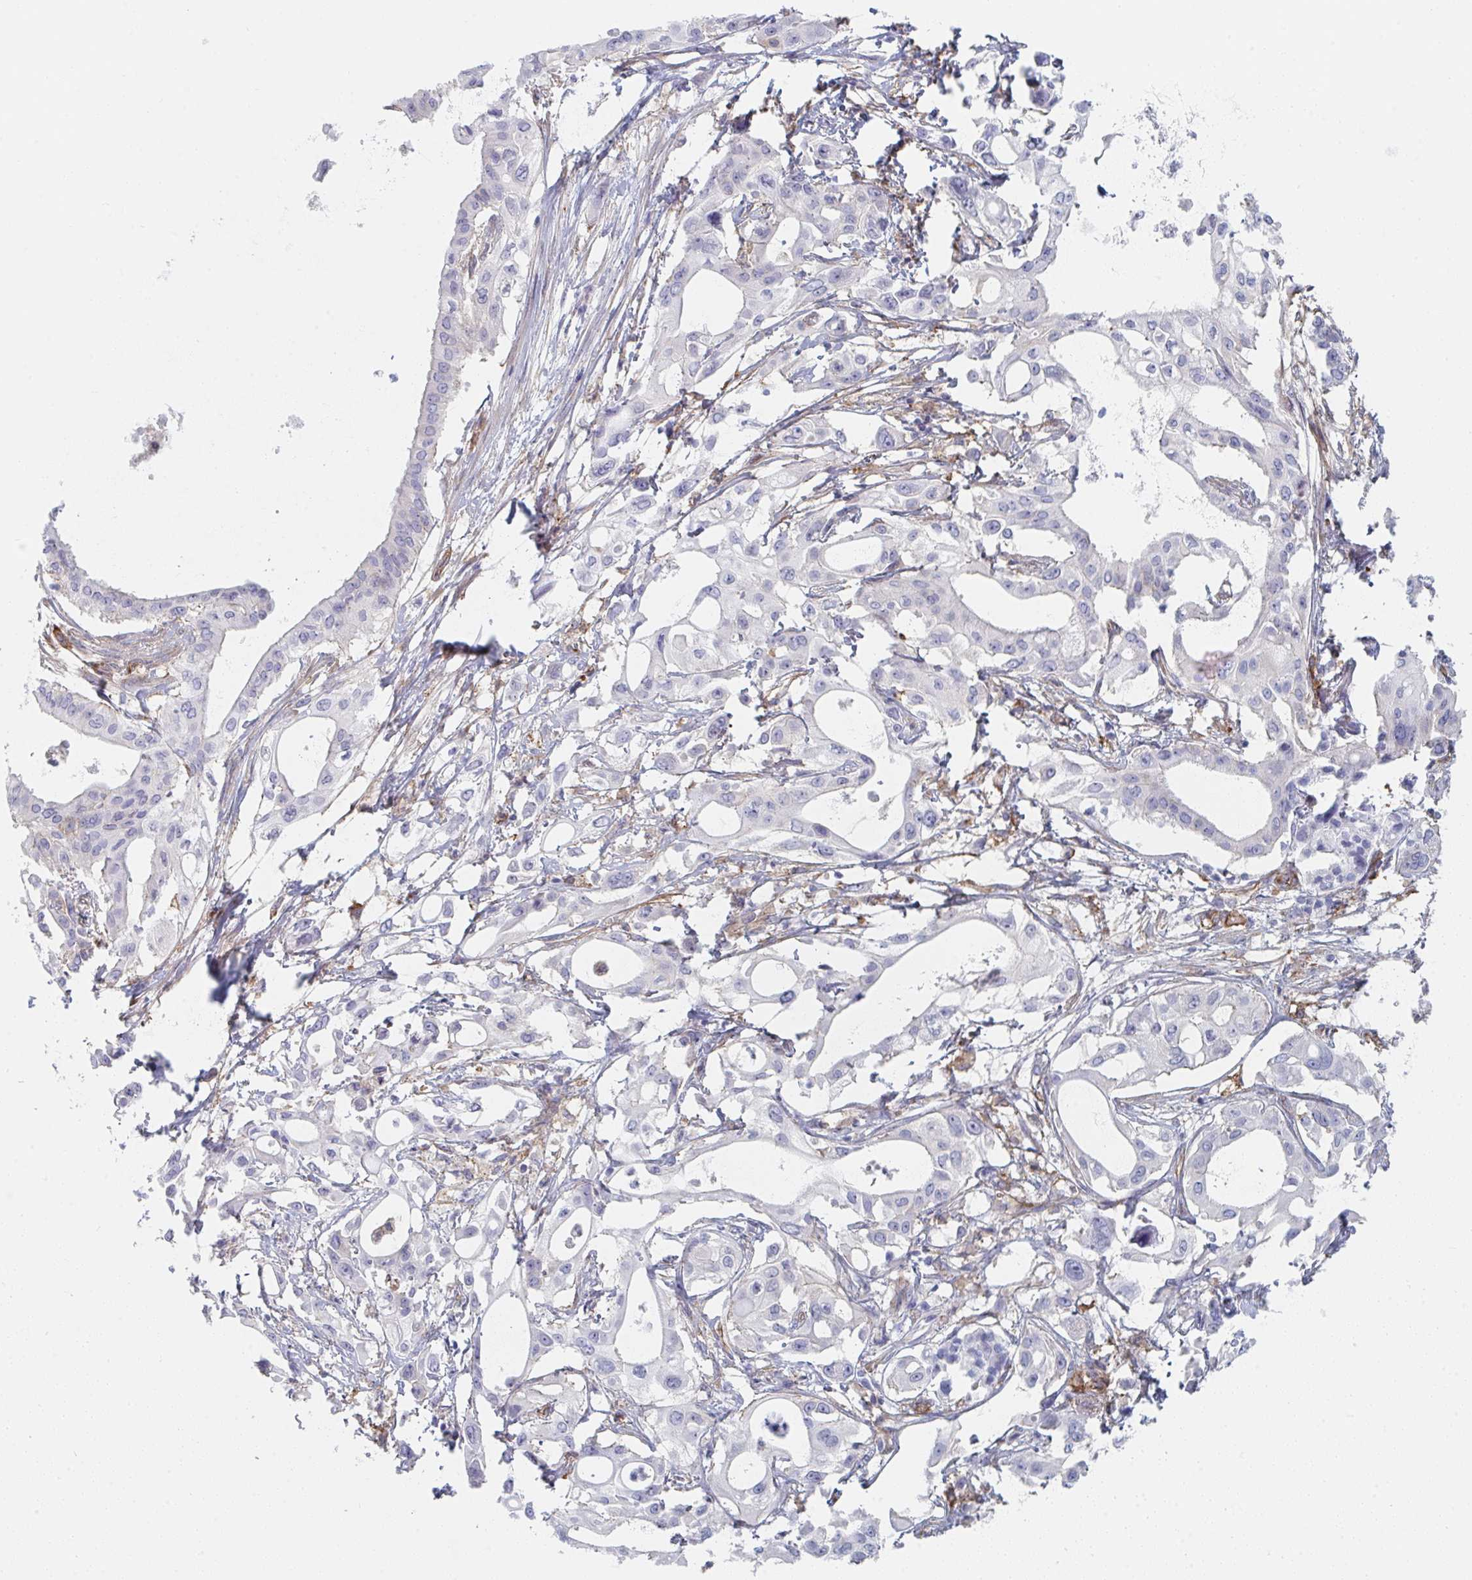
{"staining": {"intensity": "negative", "quantity": "none", "location": "none"}, "tissue": "pancreatic cancer", "cell_type": "Tumor cells", "image_type": "cancer", "snomed": [{"axis": "morphology", "description": "Adenocarcinoma, NOS"}, {"axis": "topography", "description": "Pancreas"}], "caption": "DAB (3,3'-diaminobenzidine) immunohistochemical staining of human pancreatic cancer displays no significant positivity in tumor cells.", "gene": "DAB2", "patient": {"sex": "female", "age": 68}}